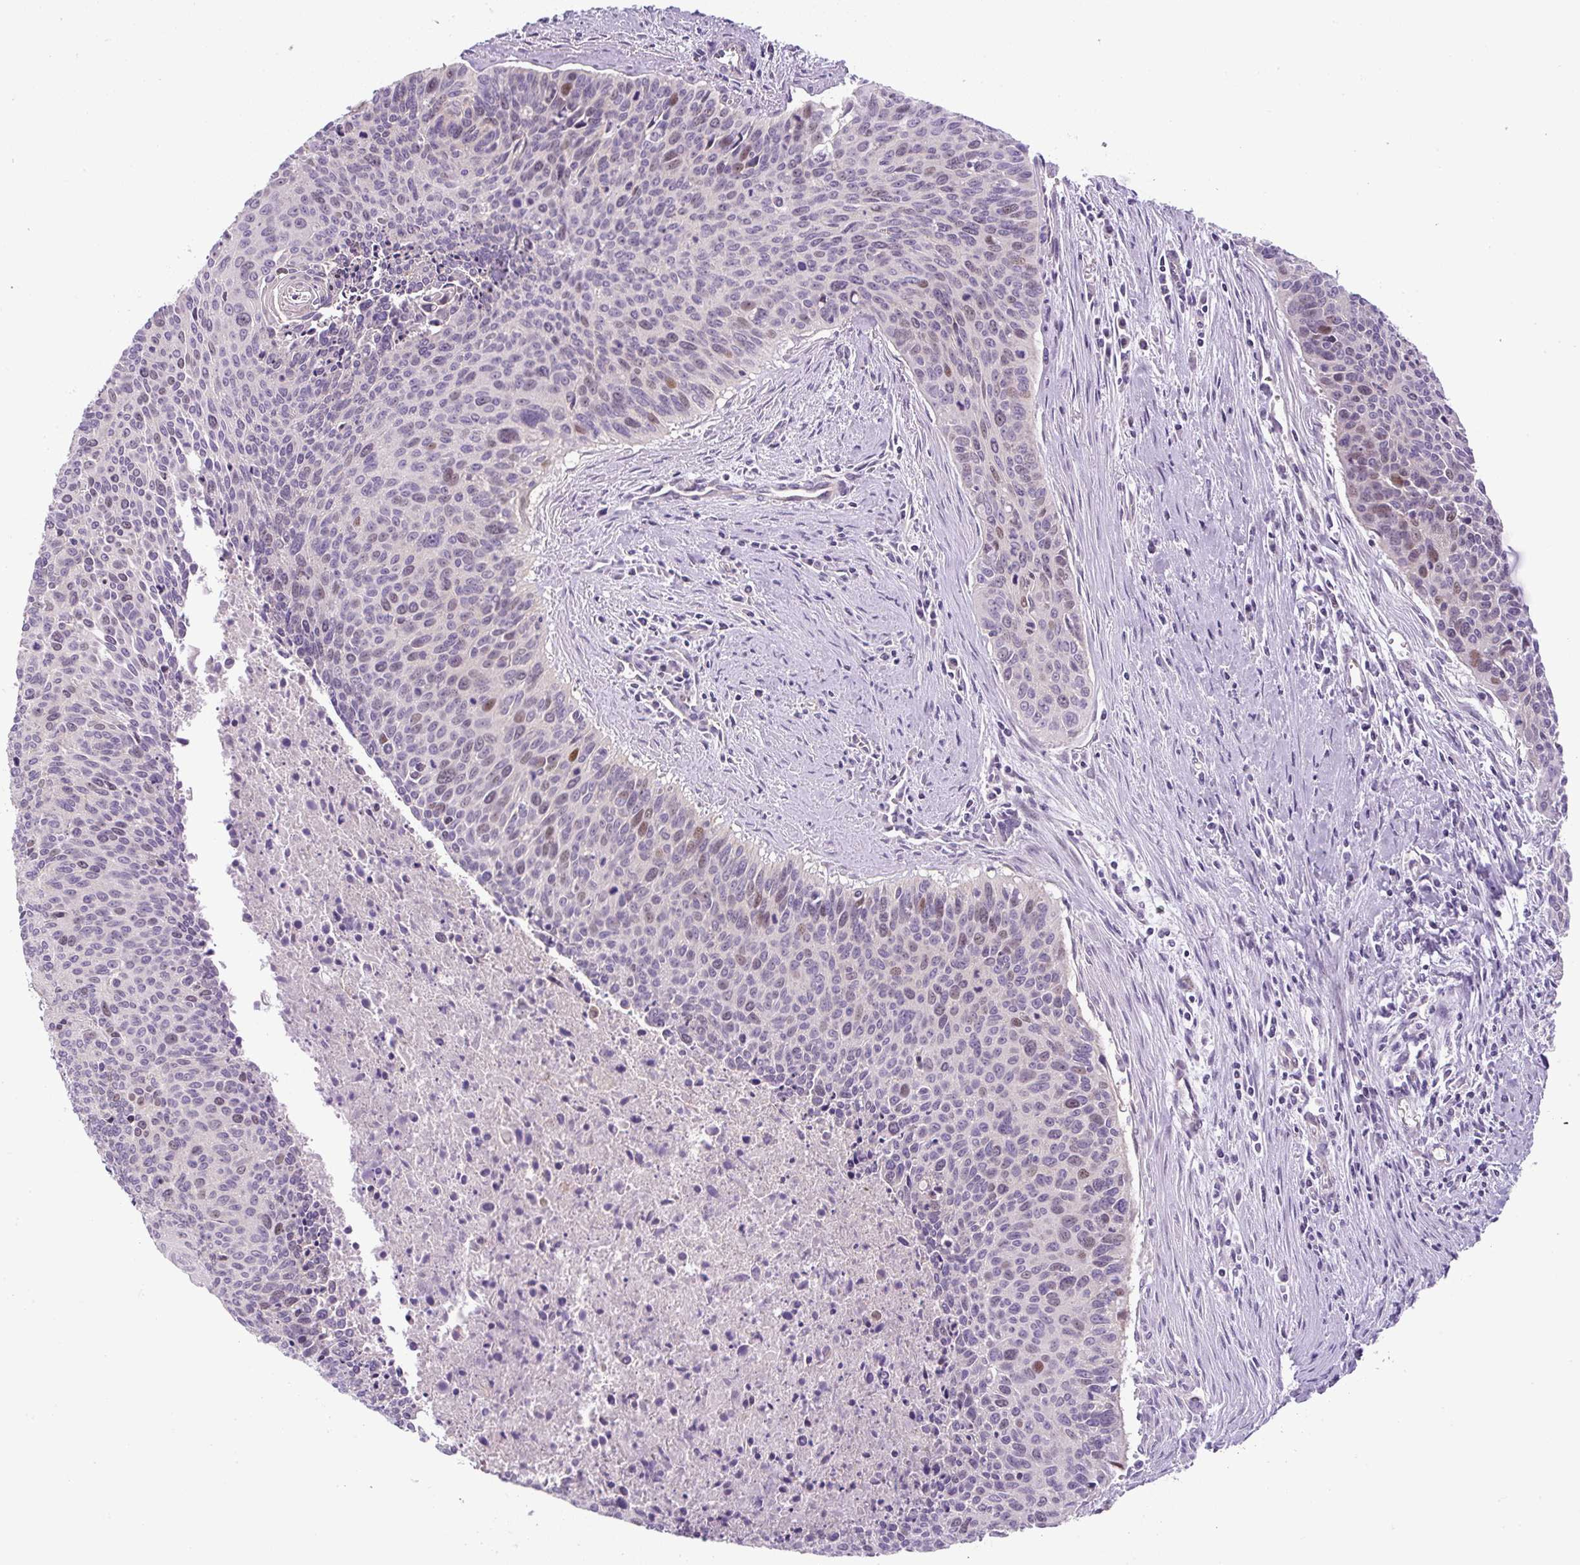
{"staining": {"intensity": "weak", "quantity": "25%-75%", "location": "nuclear"}, "tissue": "cervical cancer", "cell_type": "Tumor cells", "image_type": "cancer", "snomed": [{"axis": "morphology", "description": "Squamous cell carcinoma, NOS"}, {"axis": "topography", "description": "Cervix"}], "caption": "Immunohistochemistry of cervical cancer (squamous cell carcinoma) shows low levels of weak nuclear expression in about 25%-75% of tumor cells.", "gene": "ADAMTS19", "patient": {"sex": "female", "age": 55}}